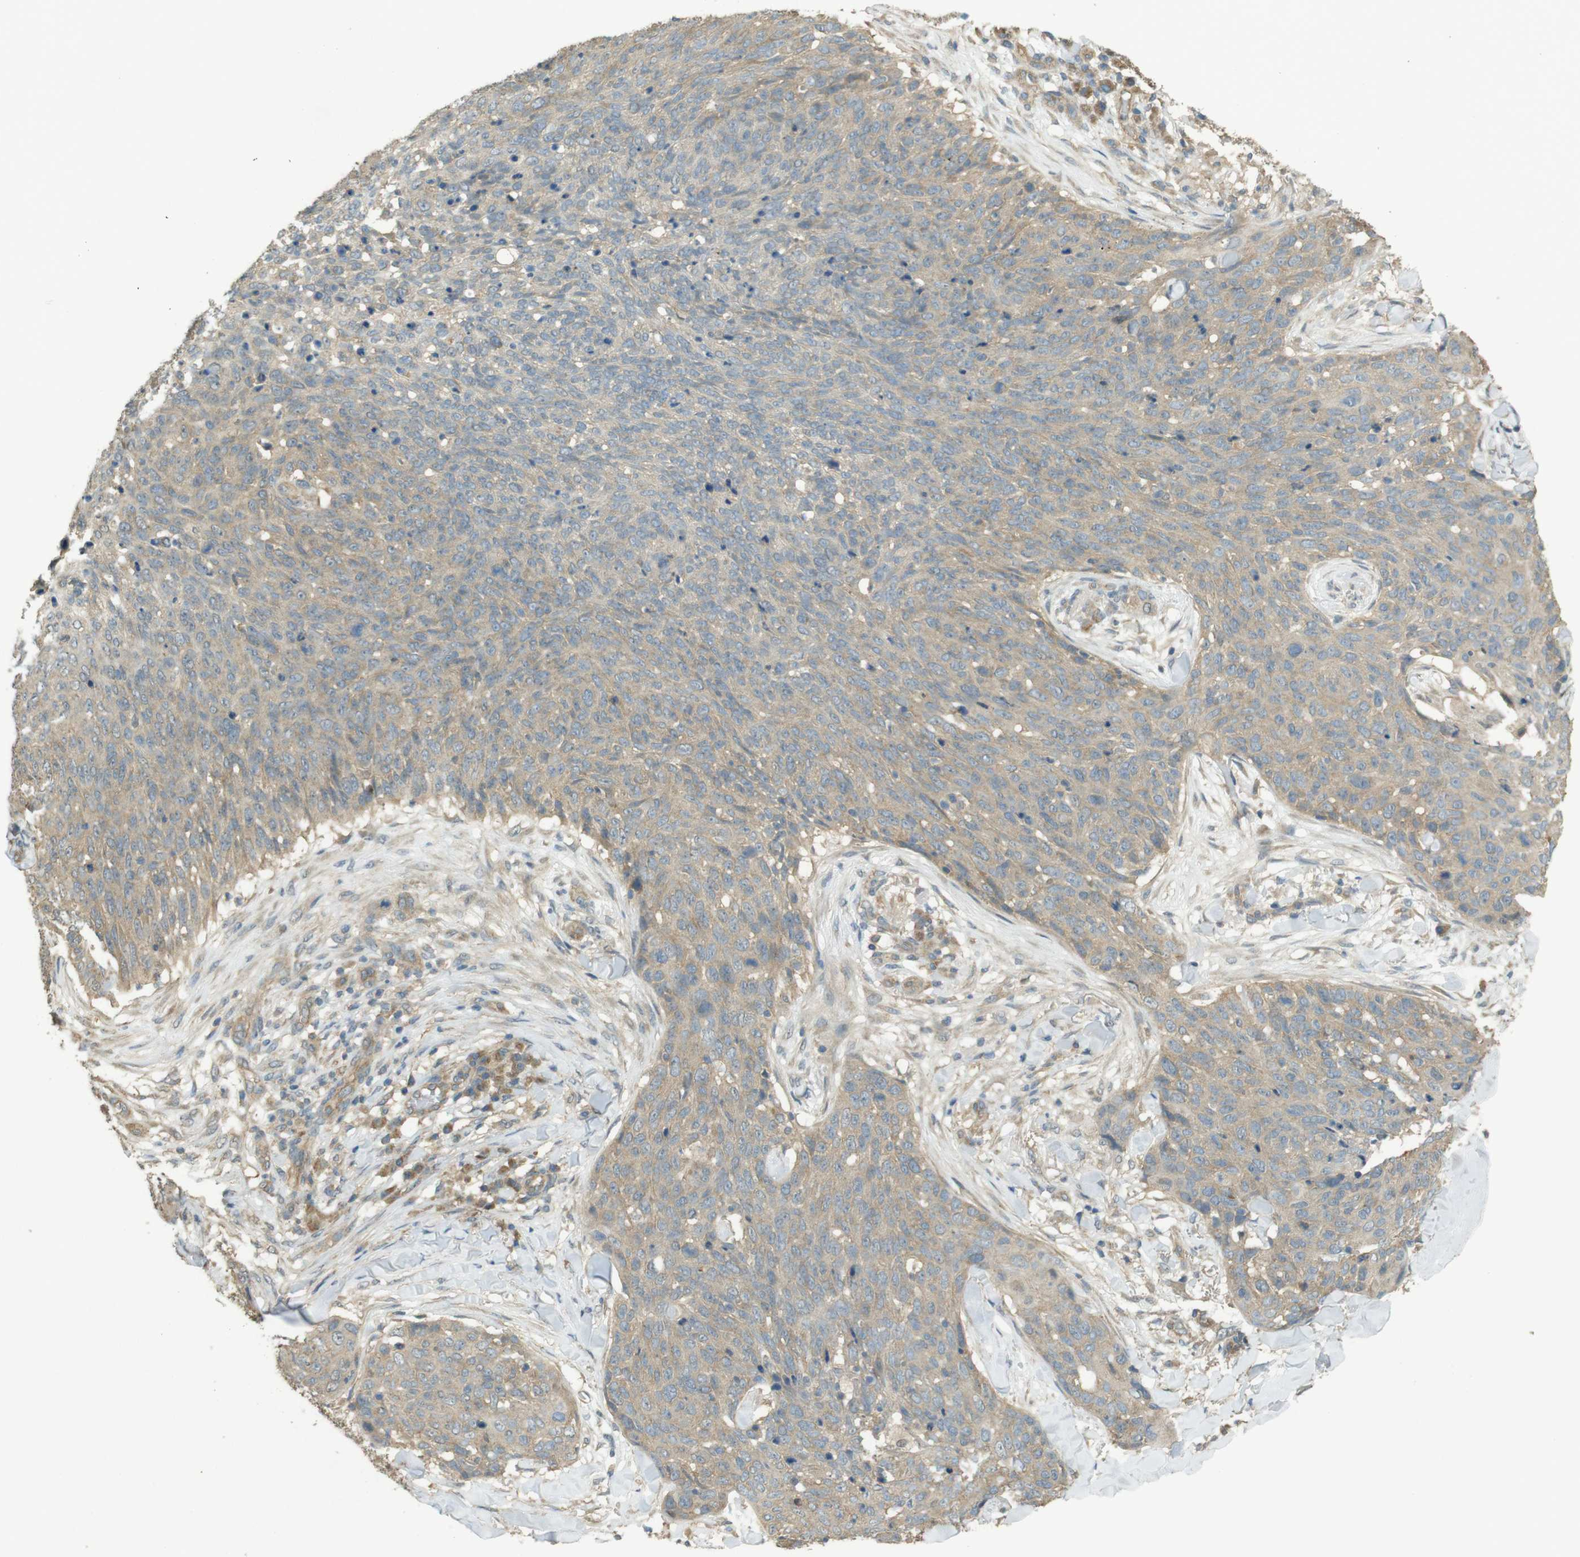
{"staining": {"intensity": "weak", "quantity": "<25%", "location": "cytoplasmic/membranous"}, "tissue": "skin cancer", "cell_type": "Tumor cells", "image_type": "cancer", "snomed": [{"axis": "morphology", "description": "Squamous cell carcinoma in situ, NOS"}, {"axis": "morphology", "description": "Squamous cell carcinoma, NOS"}, {"axis": "topography", "description": "Skin"}], "caption": "High power microscopy photomicrograph of an immunohistochemistry histopathology image of skin cancer (squamous cell carcinoma), revealing no significant staining in tumor cells.", "gene": "ZDHHC20", "patient": {"sex": "male", "age": 93}}